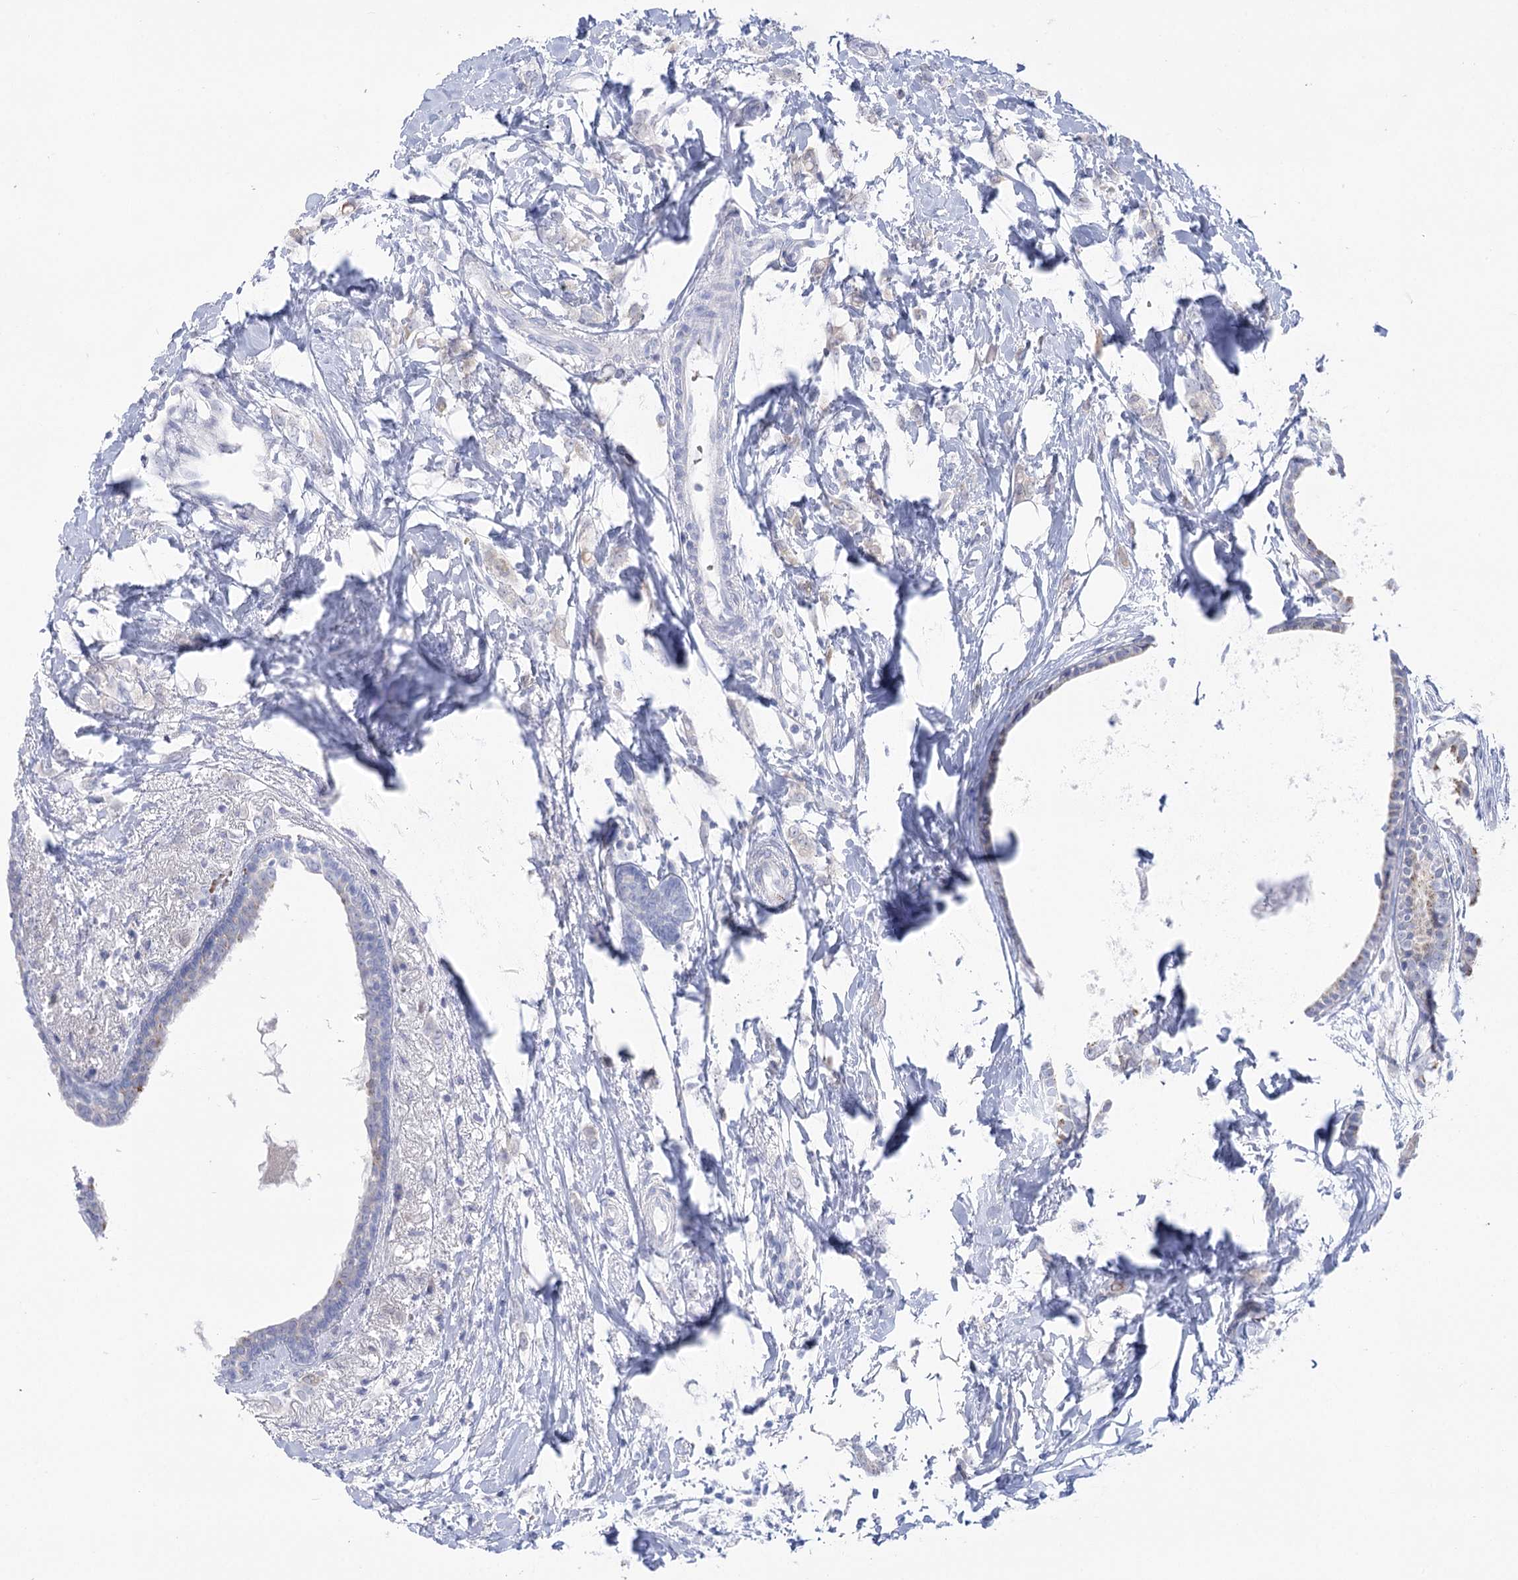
{"staining": {"intensity": "negative", "quantity": "none", "location": "none"}, "tissue": "breast cancer", "cell_type": "Tumor cells", "image_type": "cancer", "snomed": [{"axis": "morphology", "description": "Normal tissue, NOS"}, {"axis": "morphology", "description": "Lobular carcinoma"}, {"axis": "topography", "description": "Breast"}], "caption": "This is an immunohistochemistry histopathology image of breast cancer (lobular carcinoma). There is no expression in tumor cells.", "gene": "SIAE", "patient": {"sex": "female", "age": 47}}